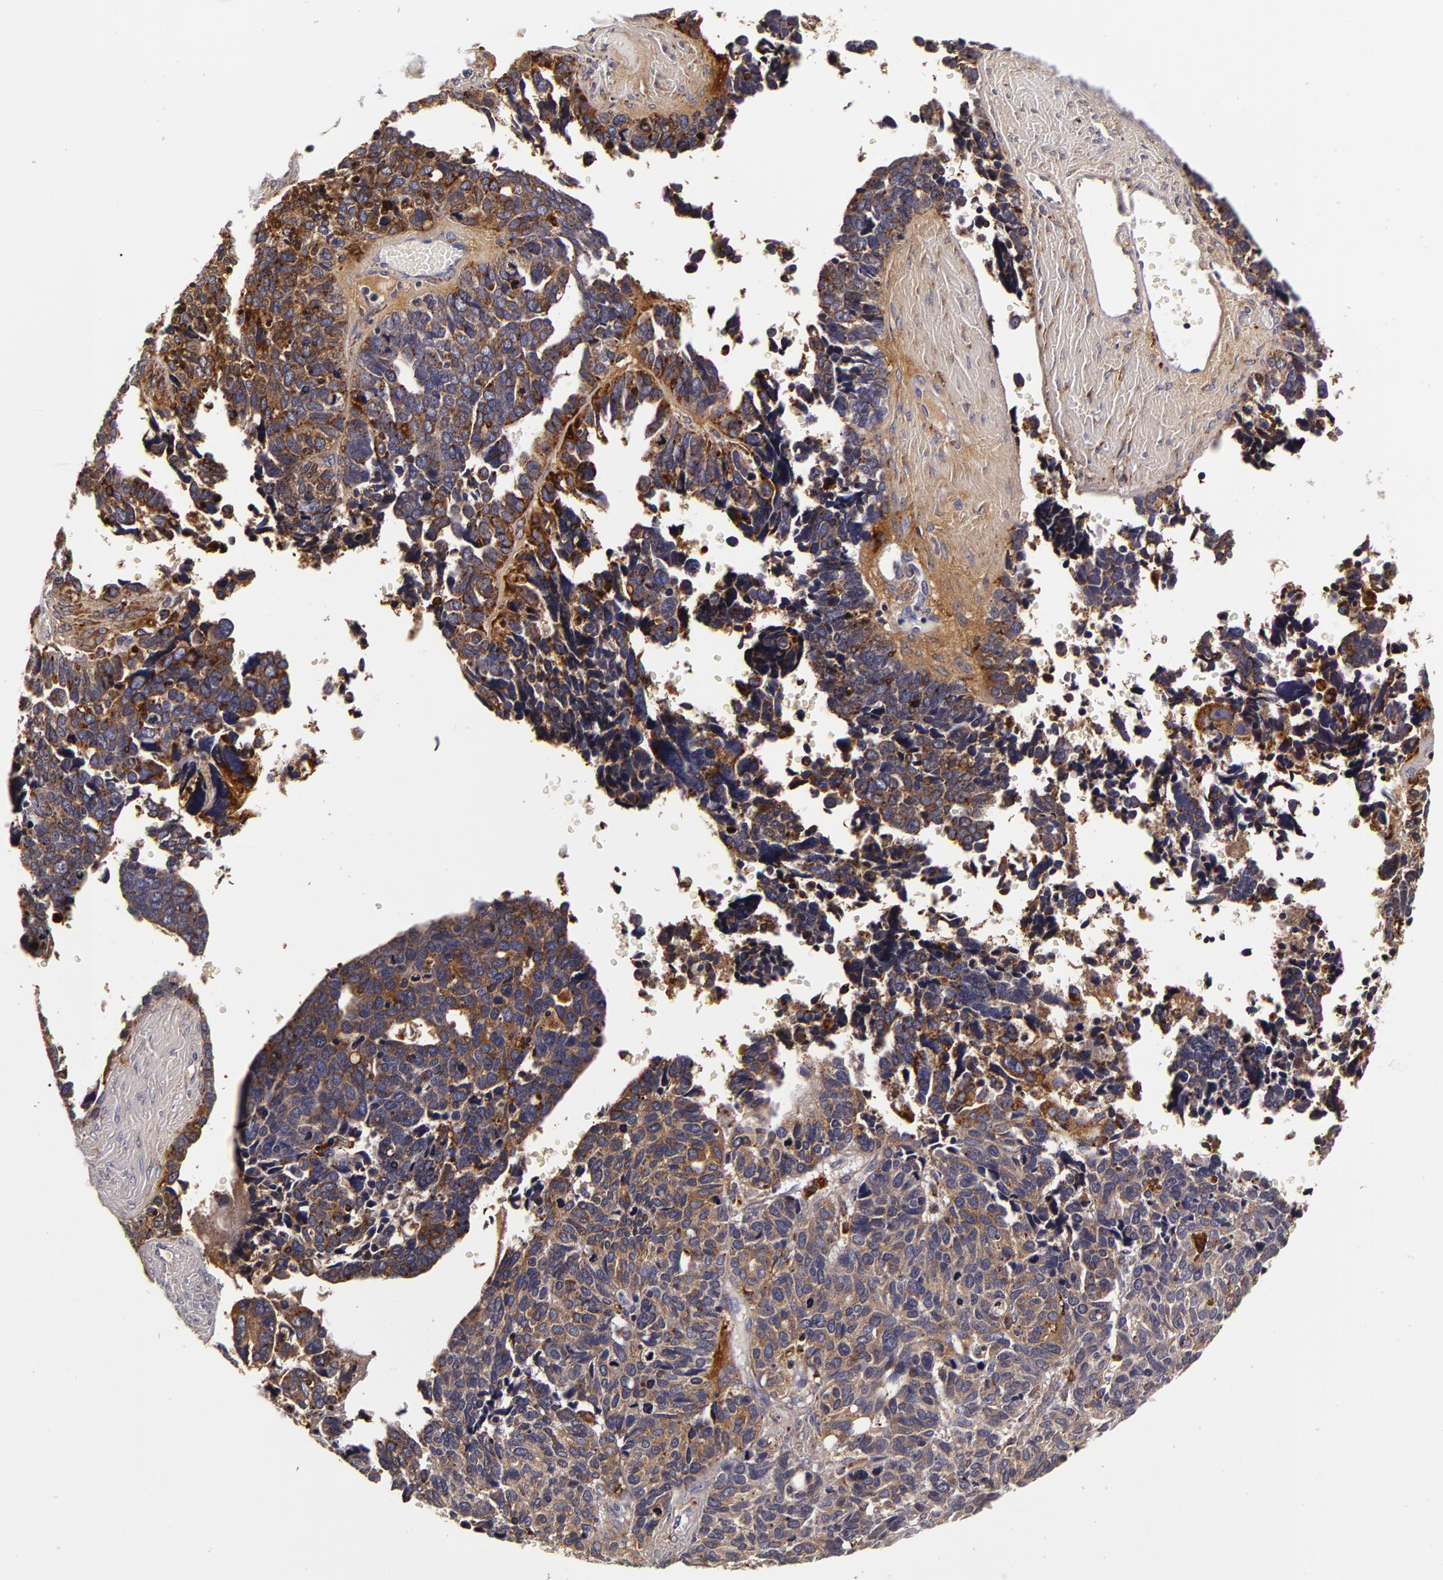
{"staining": {"intensity": "moderate", "quantity": "<25%", "location": "cytoplasmic/membranous"}, "tissue": "ovarian cancer", "cell_type": "Tumor cells", "image_type": "cancer", "snomed": [{"axis": "morphology", "description": "Cystadenocarcinoma, serous, NOS"}, {"axis": "topography", "description": "Ovary"}], "caption": "Protein expression analysis of human ovarian serous cystadenocarcinoma reveals moderate cytoplasmic/membranous positivity in approximately <25% of tumor cells.", "gene": "LGALS3BP", "patient": {"sex": "female", "age": 77}}